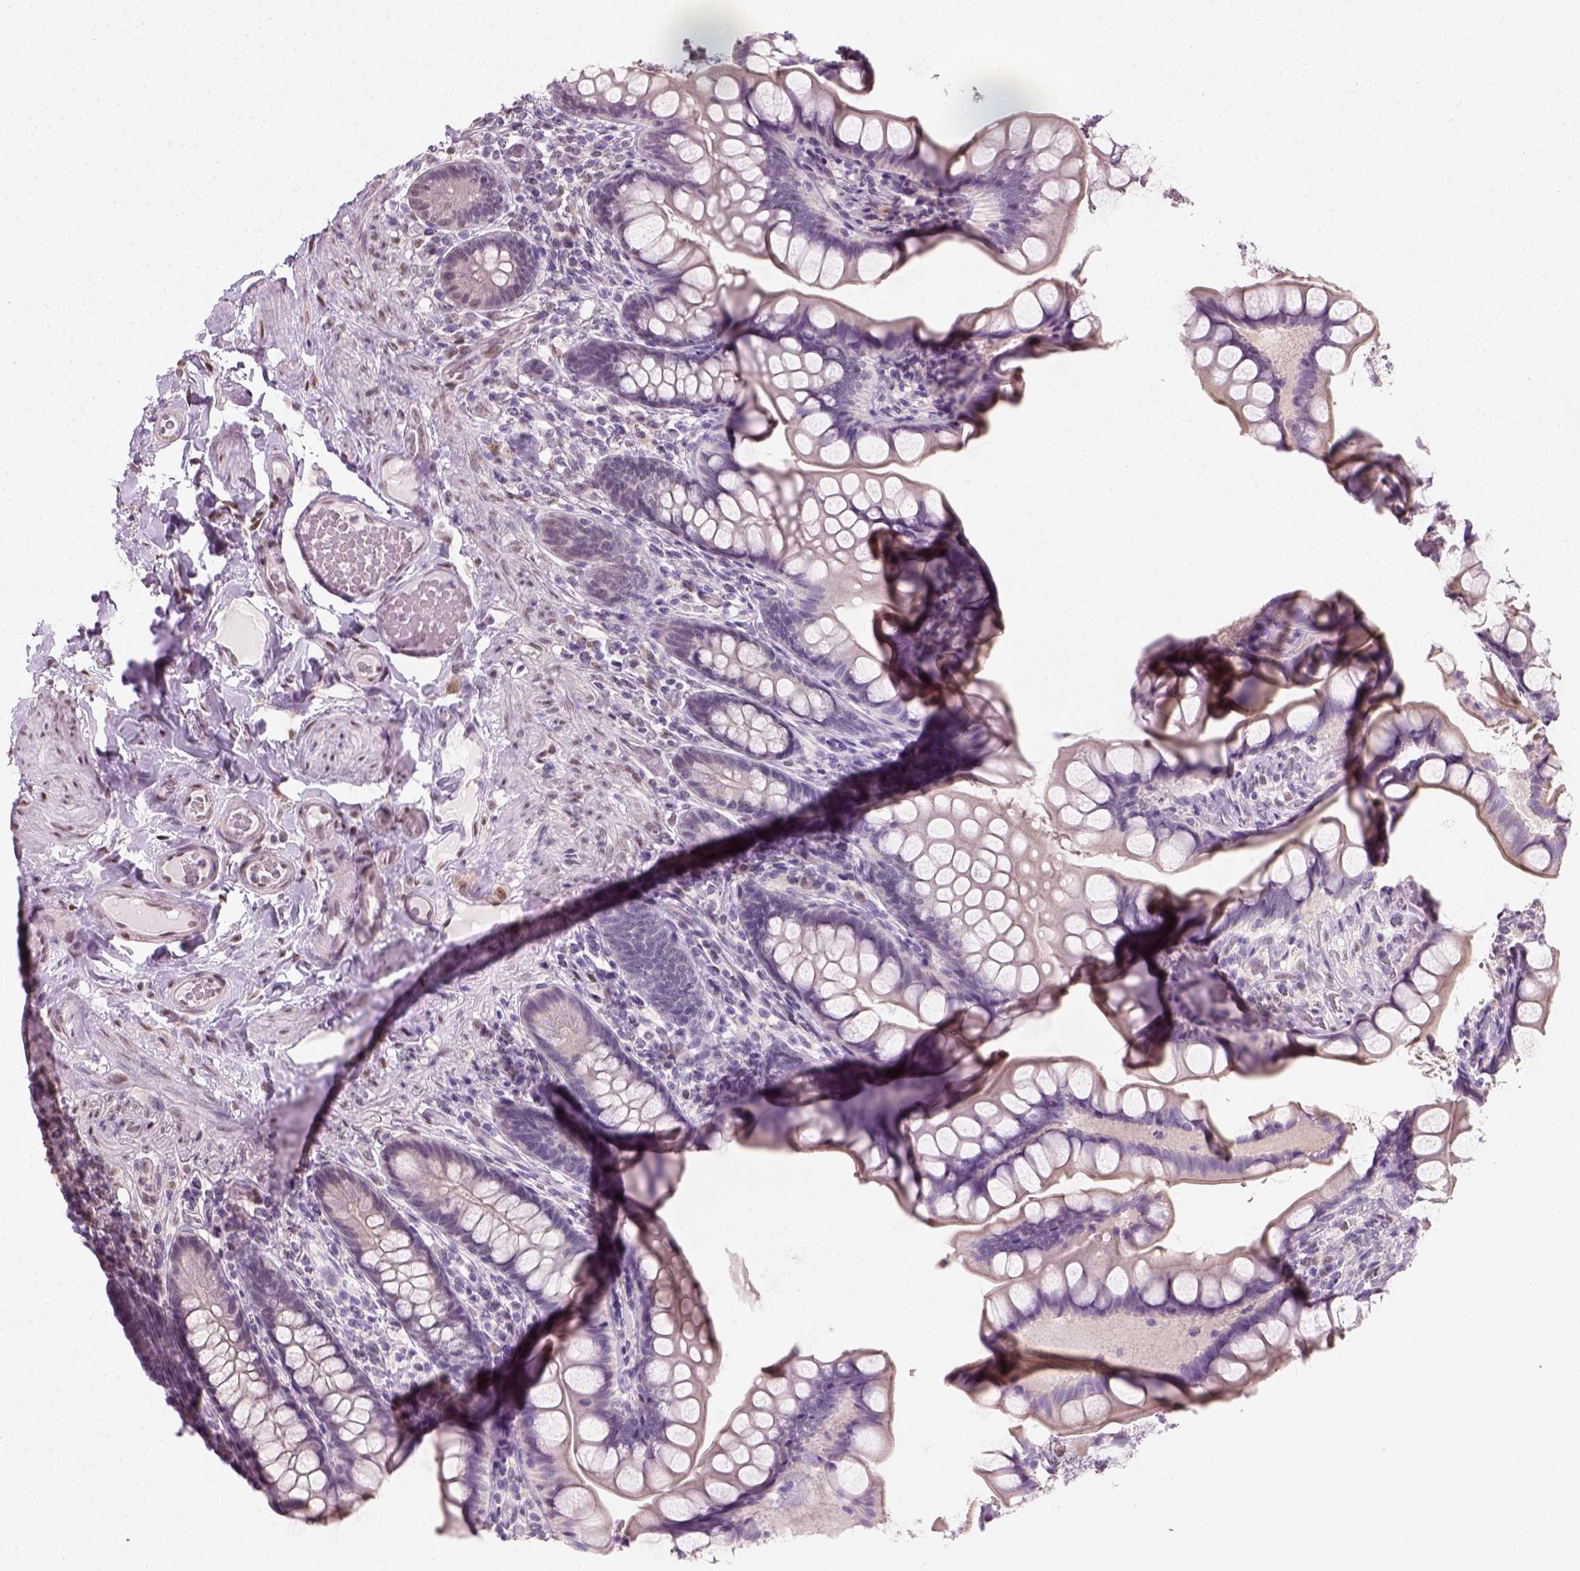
{"staining": {"intensity": "negative", "quantity": "none", "location": "none"}, "tissue": "small intestine", "cell_type": "Glandular cells", "image_type": "normal", "snomed": [{"axis": "morphology", "description": "Normal tissue, NOS"}, {"axis": "topography", "description": "Small intestine"}], "caption": "Human small intestine stained for a protein using IHC displays no expression in glandular cells.", "gene": "C1orf112", "patient": {"sex": "male", "age": 70}}